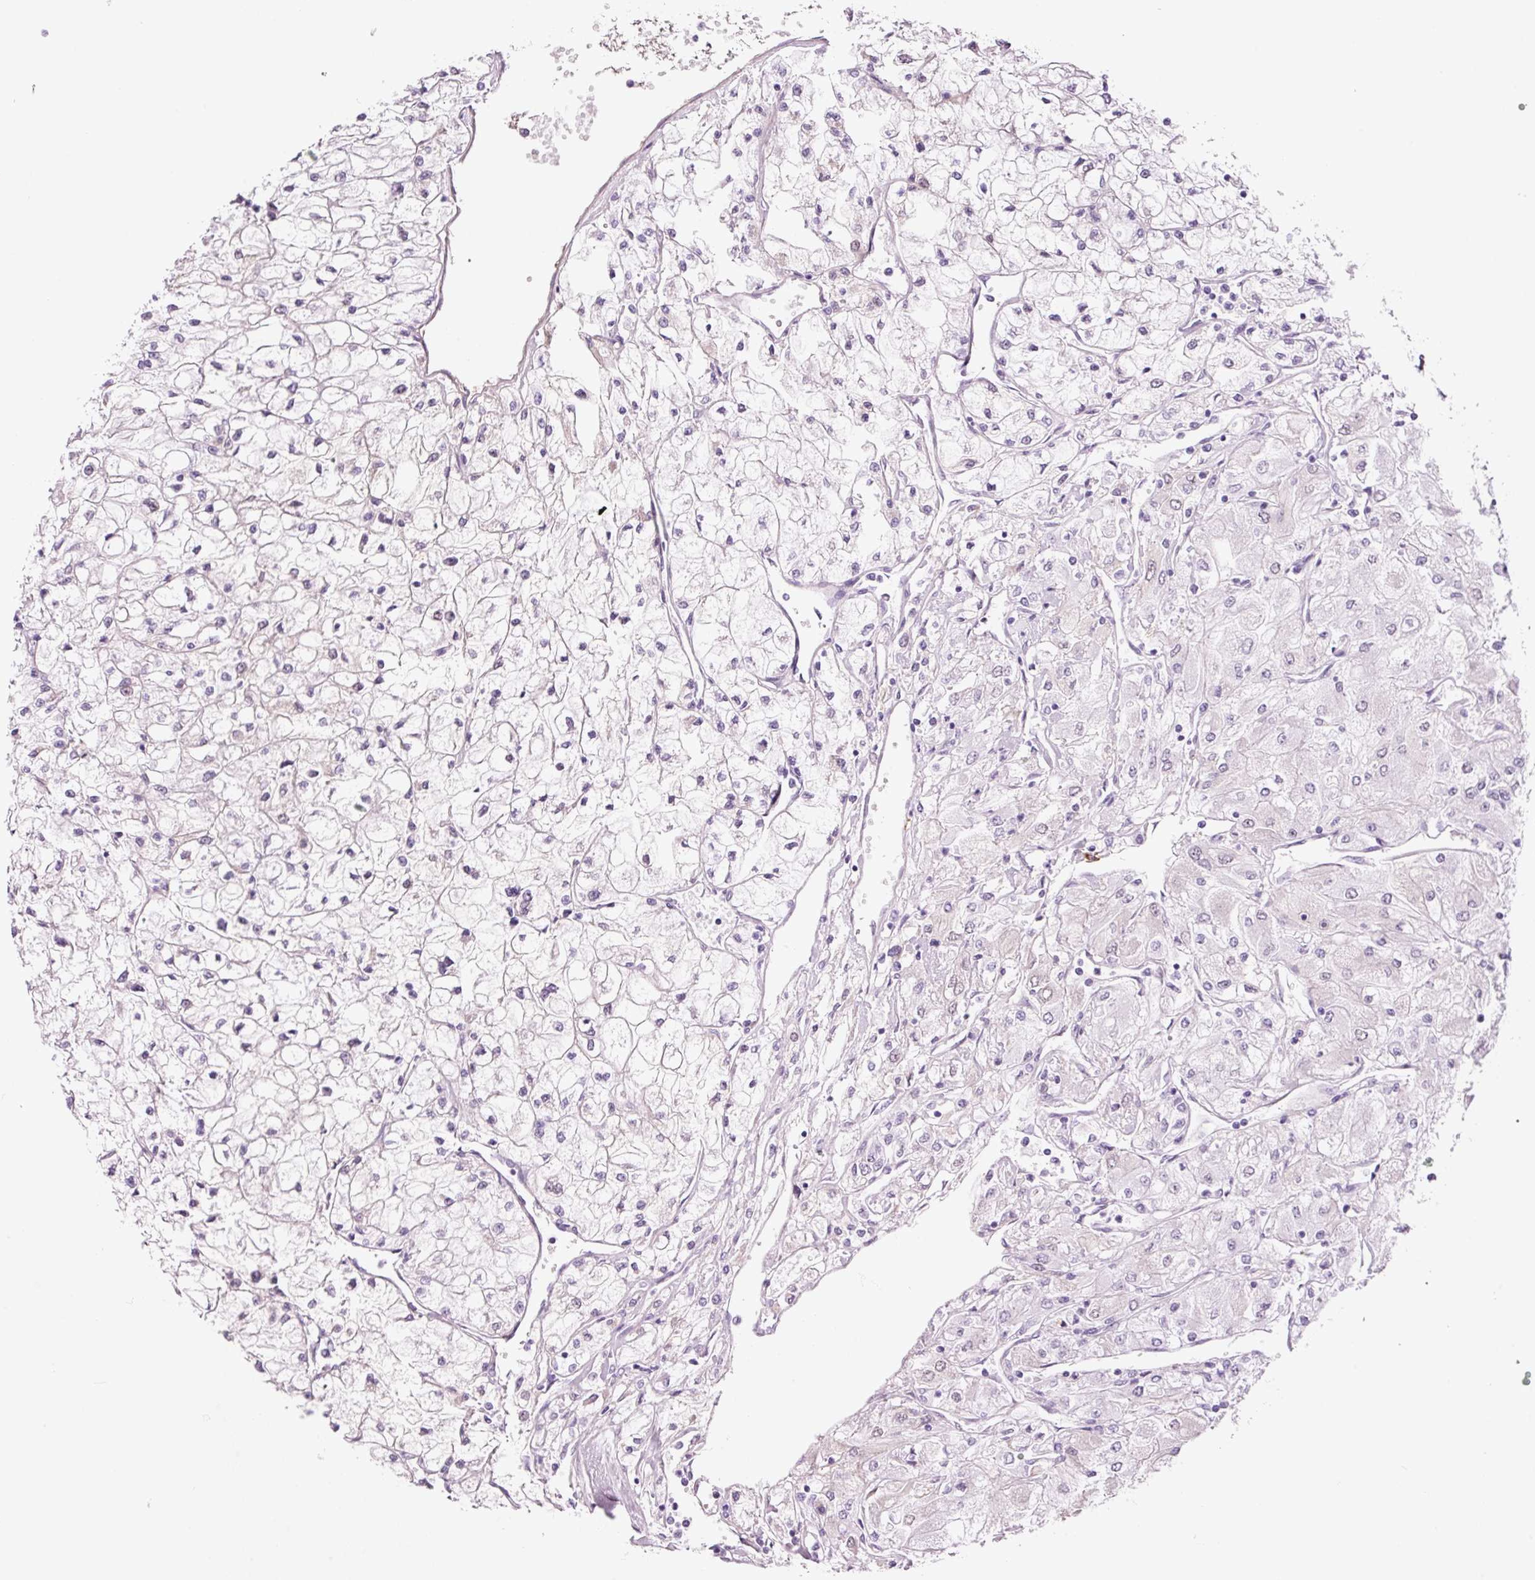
{"staining": {"intensity": "negative", "quantity": "none", "location": "none"}, "tissue": "renal cancer", "cell_type": "Tumor cells", "image_type": "cancer", "snomed": [{"axis": "morphology", "description": "Adenocarcinoma, NOS"}, {"axis": "topography", "description": "Kidney"}], "caption": "Immunohistochemistry histopathology image of neoplastic tissue: renal adenocarcinoma stained with DAB exhibits no significant protein expression in tumor cells.", "gene": "KLF1", "patient": {"sex": "male", "age": 80}}